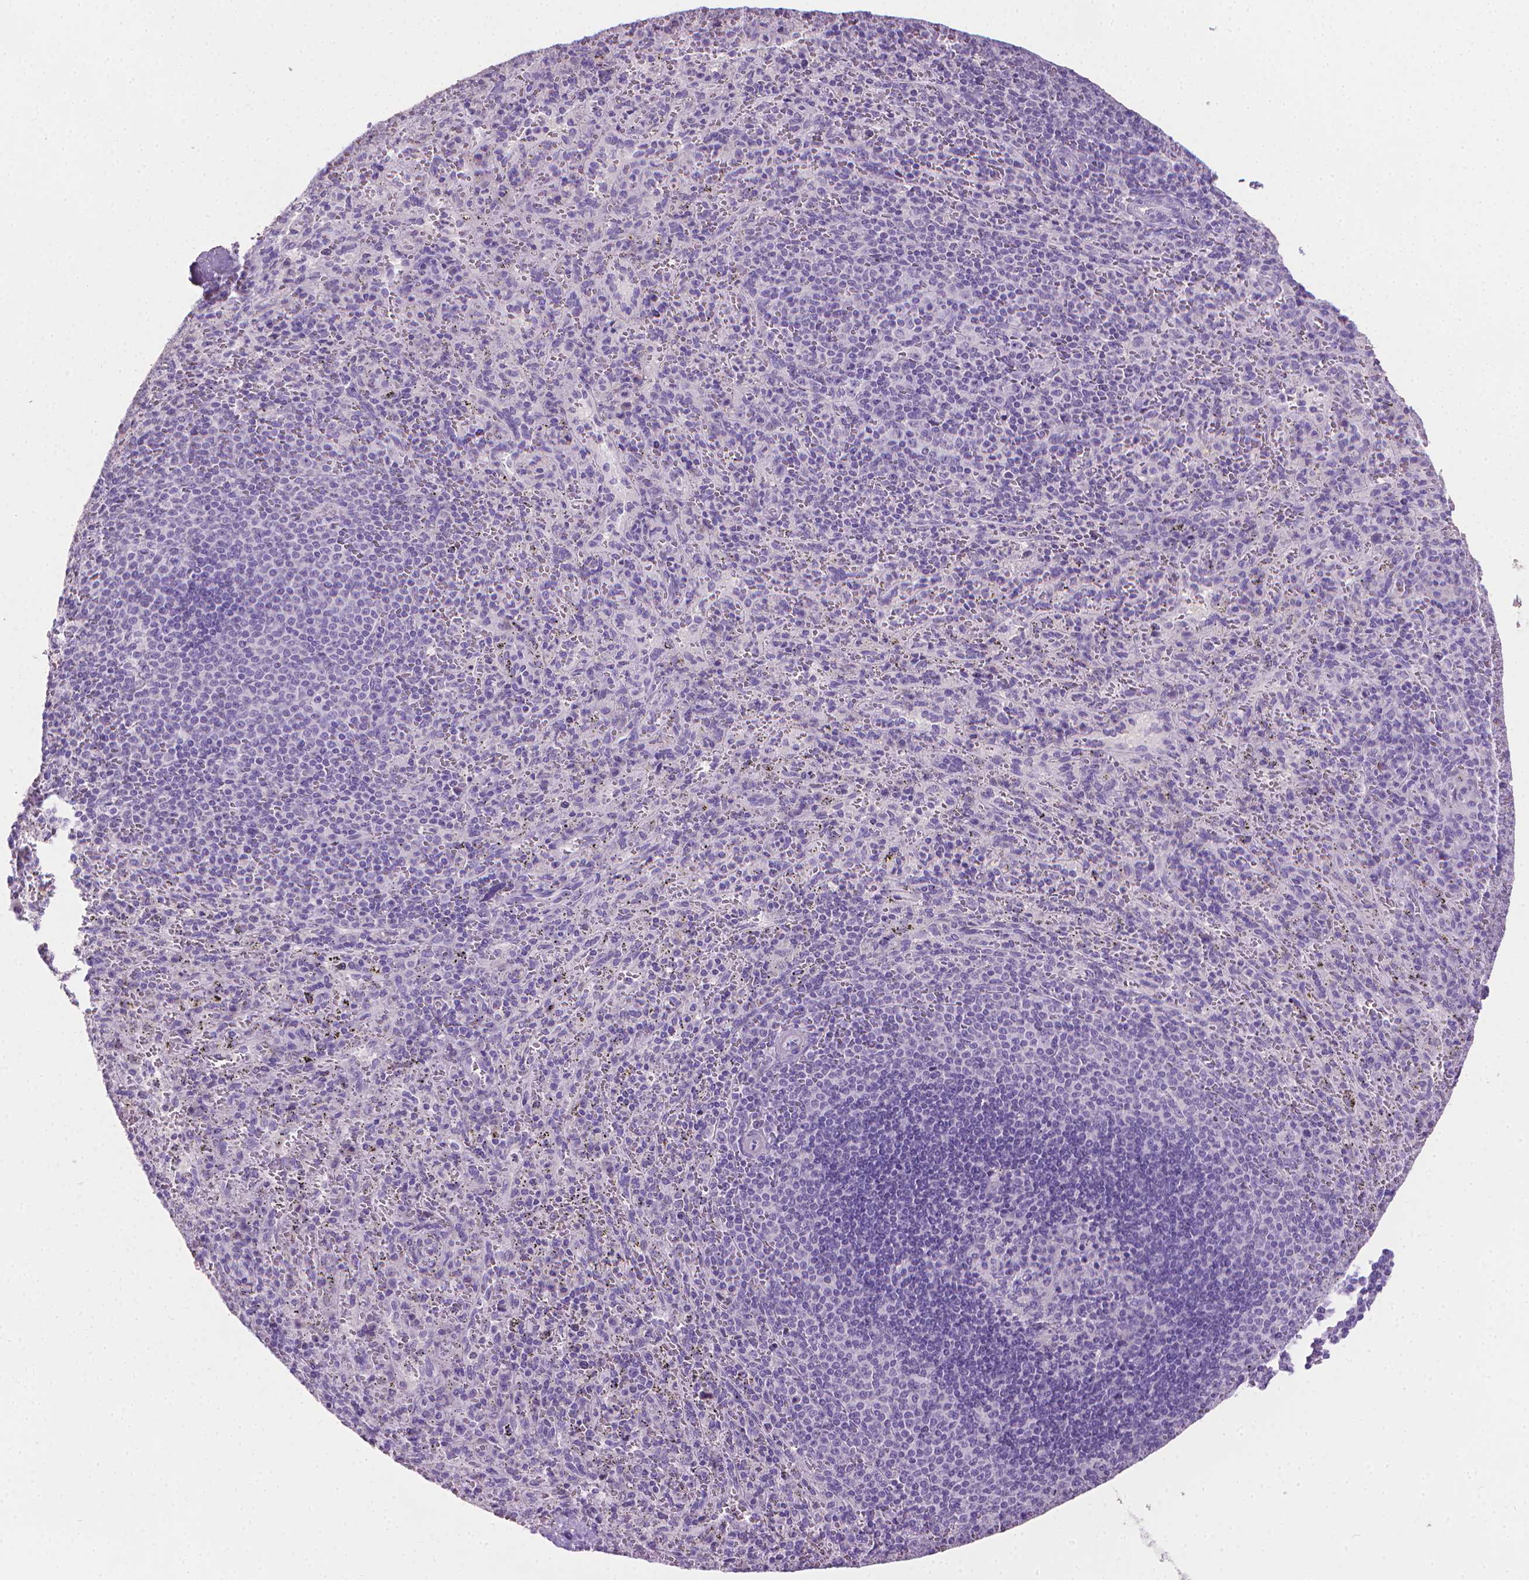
{"staining": {"intensity": "negative", "quantity": "none", "location": "none"}, "tissue": "spleen", "cell_type": "Cells in red pulp", "image_type": "normal", "snomed": [{"axis": "morphology", "description": "Normal tissue, NOS"}, {"axis": "topography", "description": "Spleen"}], "caption": "Immunohistochemistry (IHC) photomicrograph of unremarkable spleen: spleen stained with DAB displays no significant protein expression in cells in red pulp. (DAB immunohistochemistry visualized using brightfield microscopy, high magnification).", "gene": "TNNI2", "patient": {"sex": "male", "age": 57}}